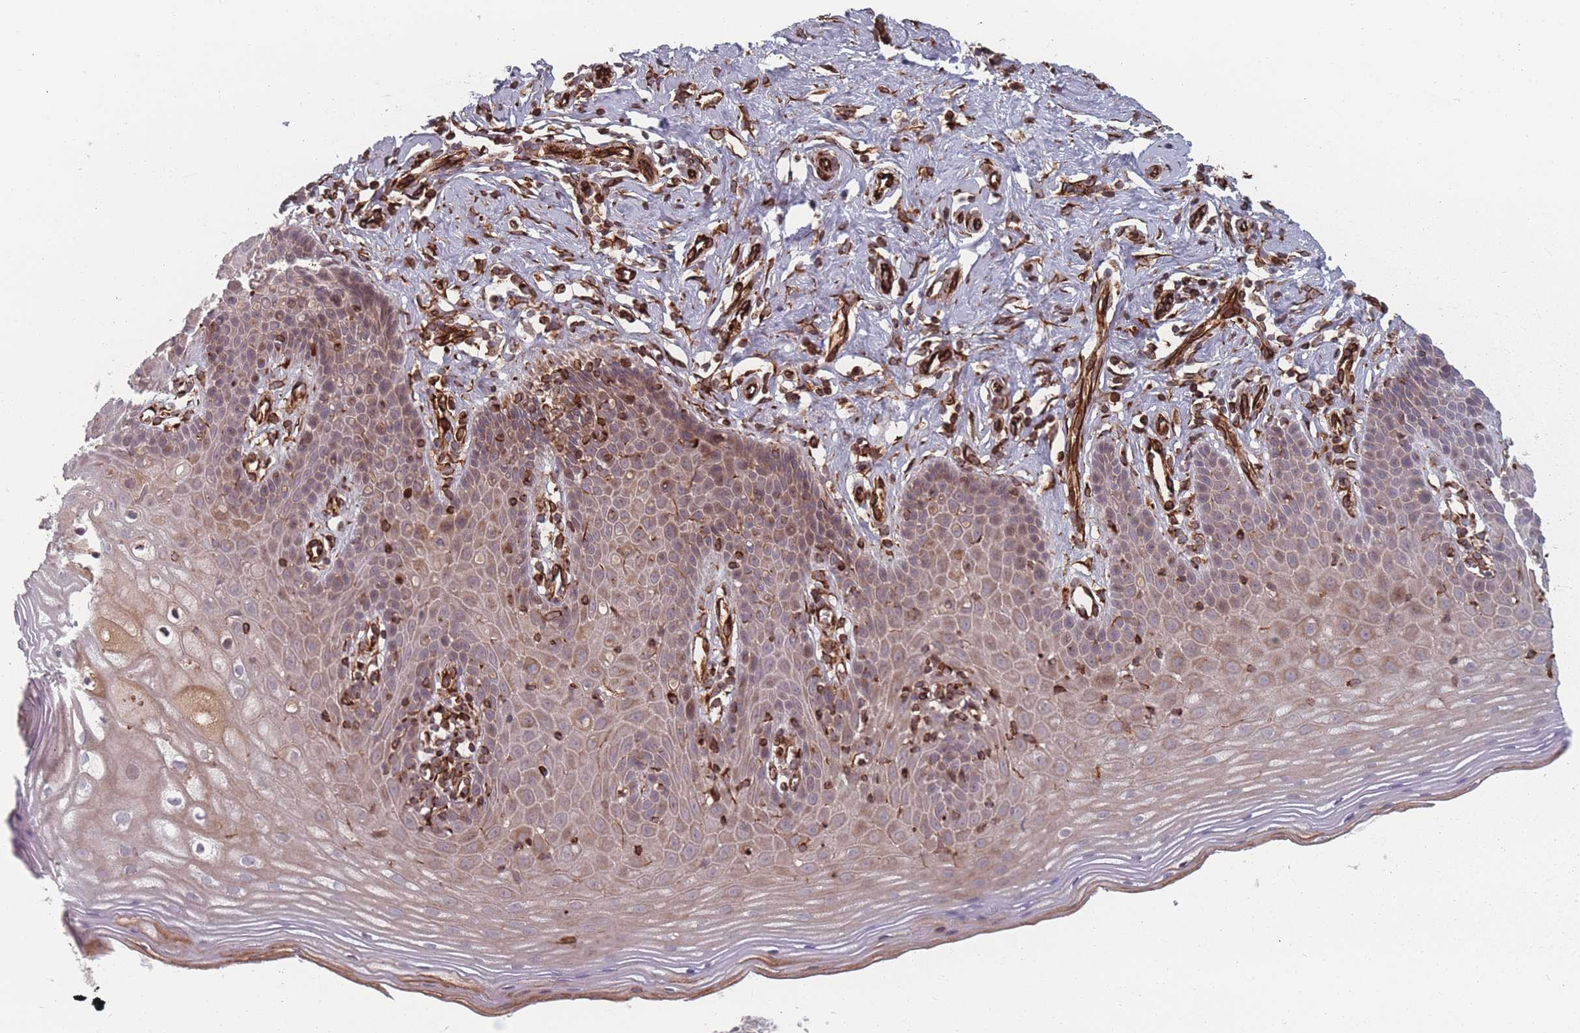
{"staining": {"intensity": "moderate", "quantity": ">75%", "location": "cytoplasmic/membranous"}, "tissue": "cervix", "cell_type": "Glandular cells", "image_type": "normal", "snomed": [{"axis": "morphology", "description": "Normal tissue, NOS"}, {"axis": "topography", "description": "Cervix"}], "caption": "Unremarkable cervix demonstrates moderate cytoplasmic/membranous expression in about >75% of glandular cells.", "gene": "EEF1AKMT2", "patient": {"sex": "female", "age": 36}}